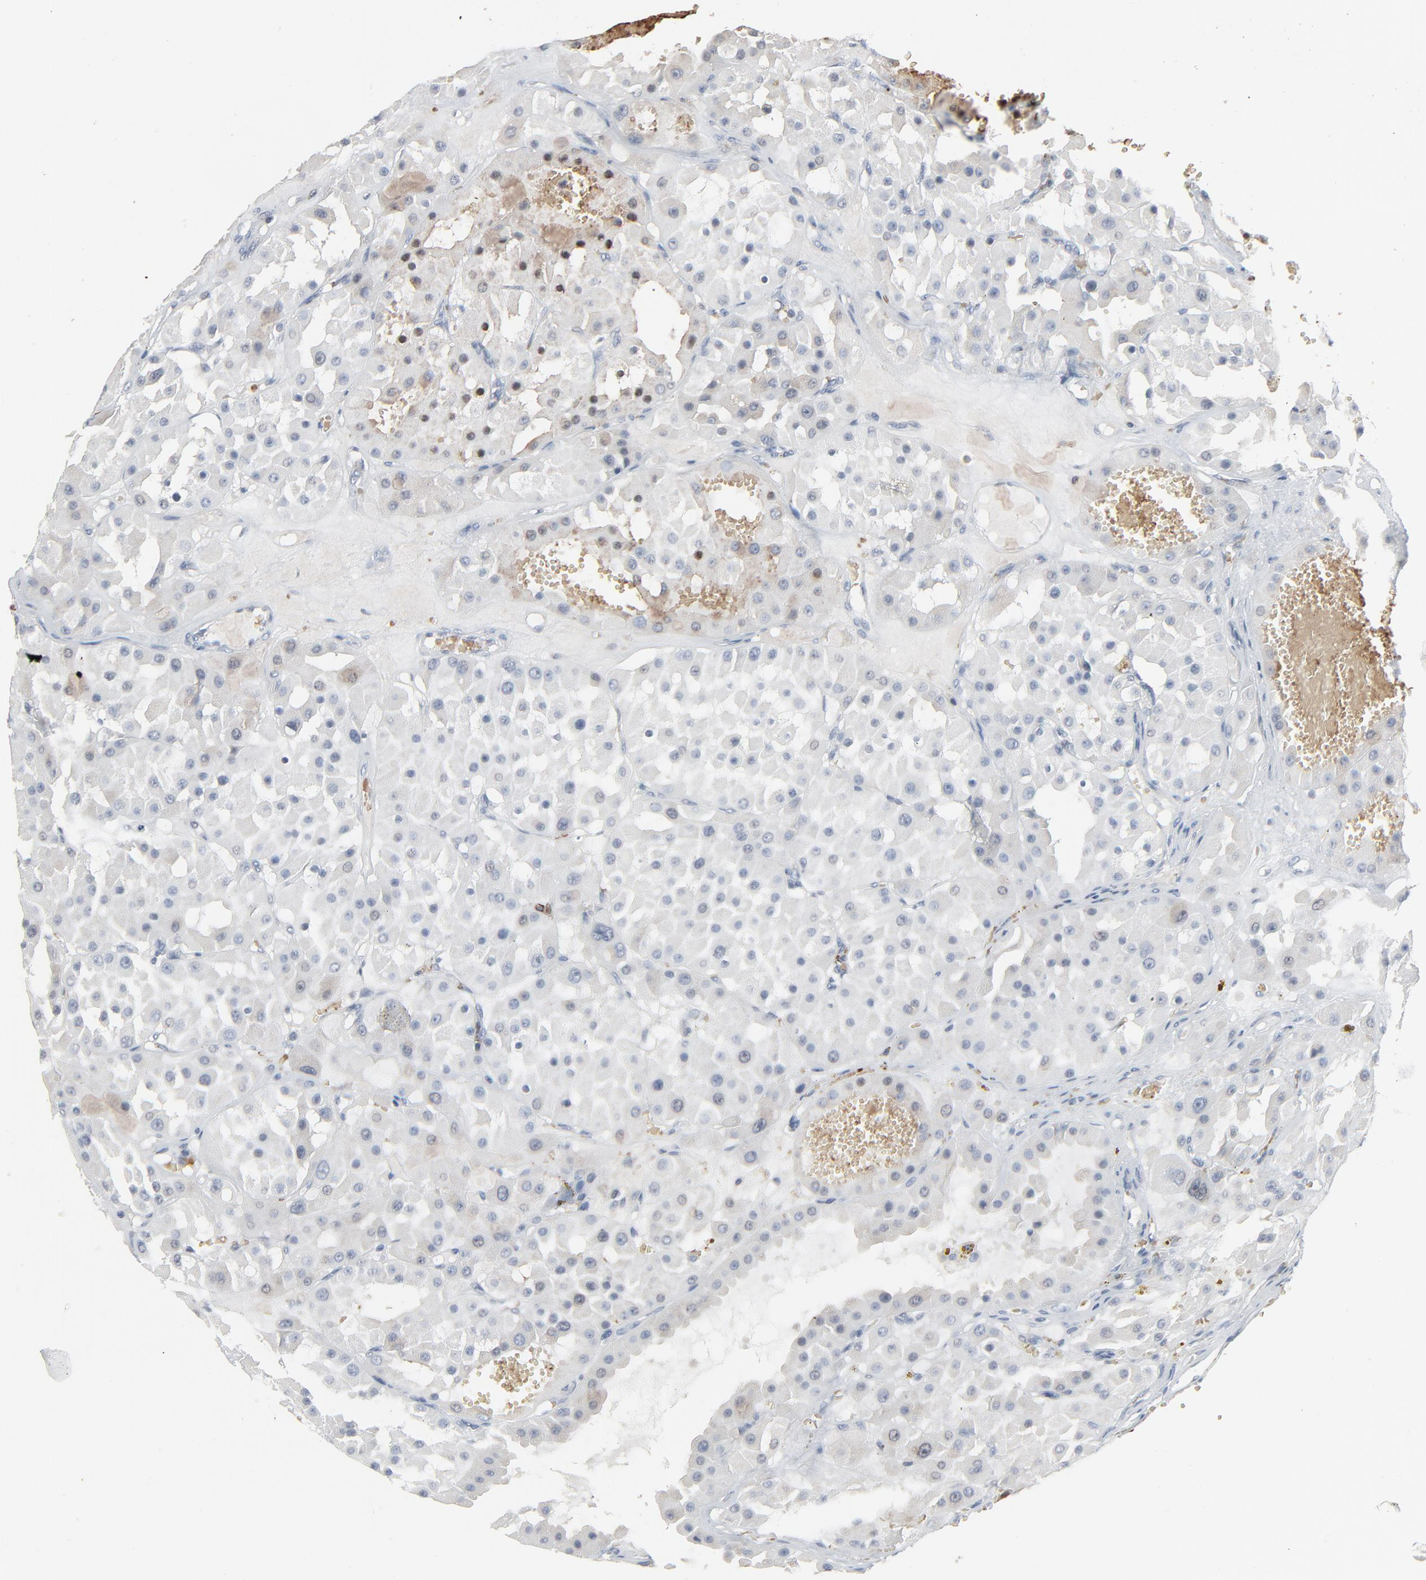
{"staining": {"intensity": "negative", "quantity": "none", "location": "none"}, "tissue": "renal cancer", "cell_type": "Tumor cells", "image_type": "cancer", "snomed": [{"axis": "morphology", "description": "Adenocarcinoma, uncertain malignant potential"}, {"axis": "topography", "description": "Kidney"}], "caption": "Renal adenocarcinoma,  uncertain malignant potential was stained to show a protein in brown. There is no significant positivity in tumor cells. Brightfield microscopy of IHC stained with DAB (3,3'-diaminobenzidine) (brown) and hematoxylin (blue), captured at high magnification.", "gene": "SAGE1", "patient": {"sex": "male", "age": 63}}